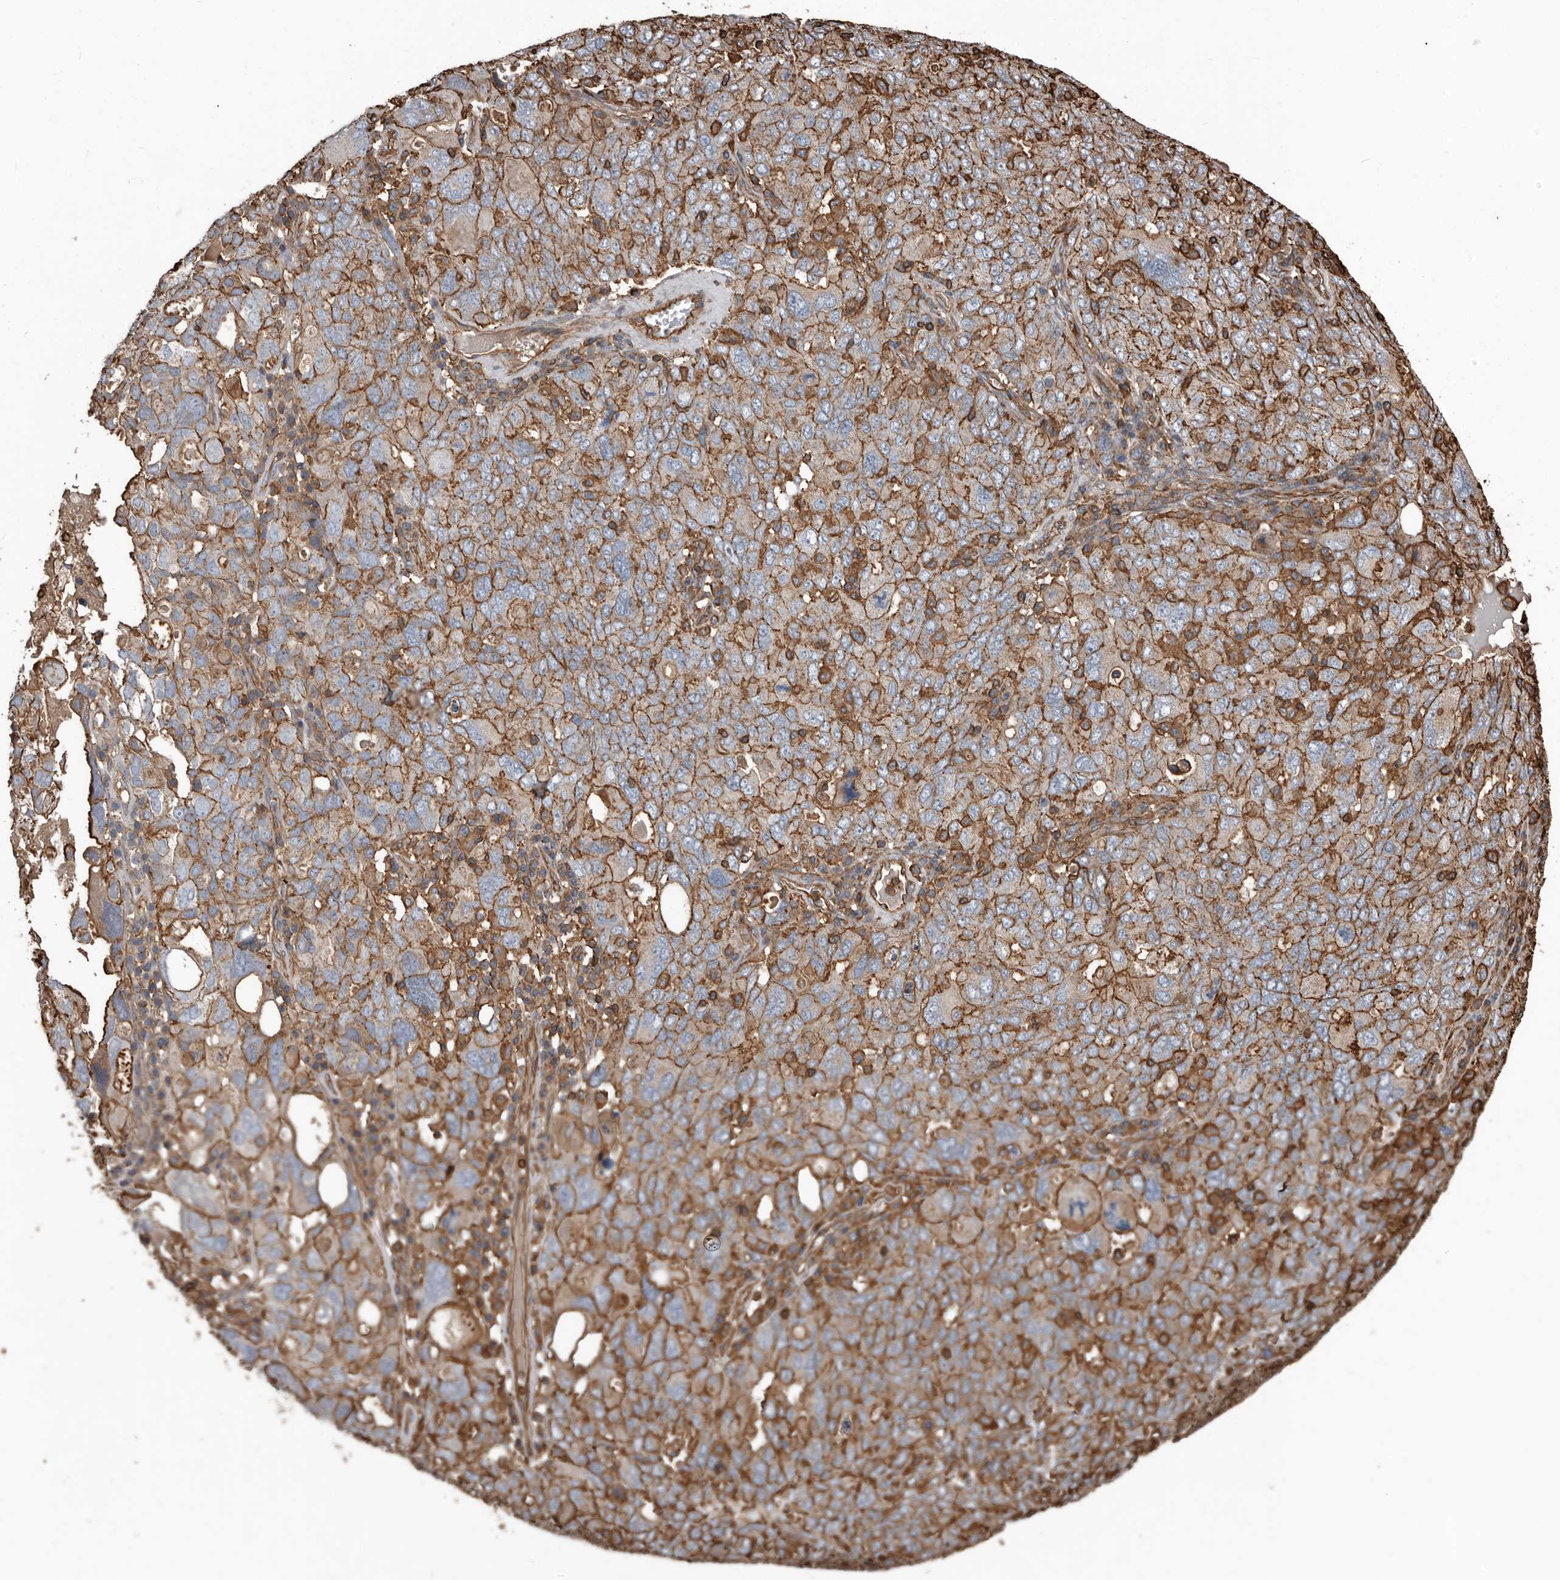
{"staining": {"intensity": "moderate", "quantity": "25%-75%", "location": "cytoplasmic/membranous"}, "tissue": "ovarian cancer", "cell_type": "Tumor cells", "image_type": "cancer", "snomed": [{"axis": "morphology", "description": "Carcinoma, endometroid"}, {"axis": "topography", "description": "Ovary"}], "caption": "Immunohistochemistry (IHC) (DAB (3,3'-diaminobenzidine)) staining of ovarian cancer (endometroid carcinoma) shows moderate cytoplasmic/membranous protein expression in approximately 25%-75% of tumor cells.", "gene": "DENND6B", "patient": {"sex": "female", "age": 62}}